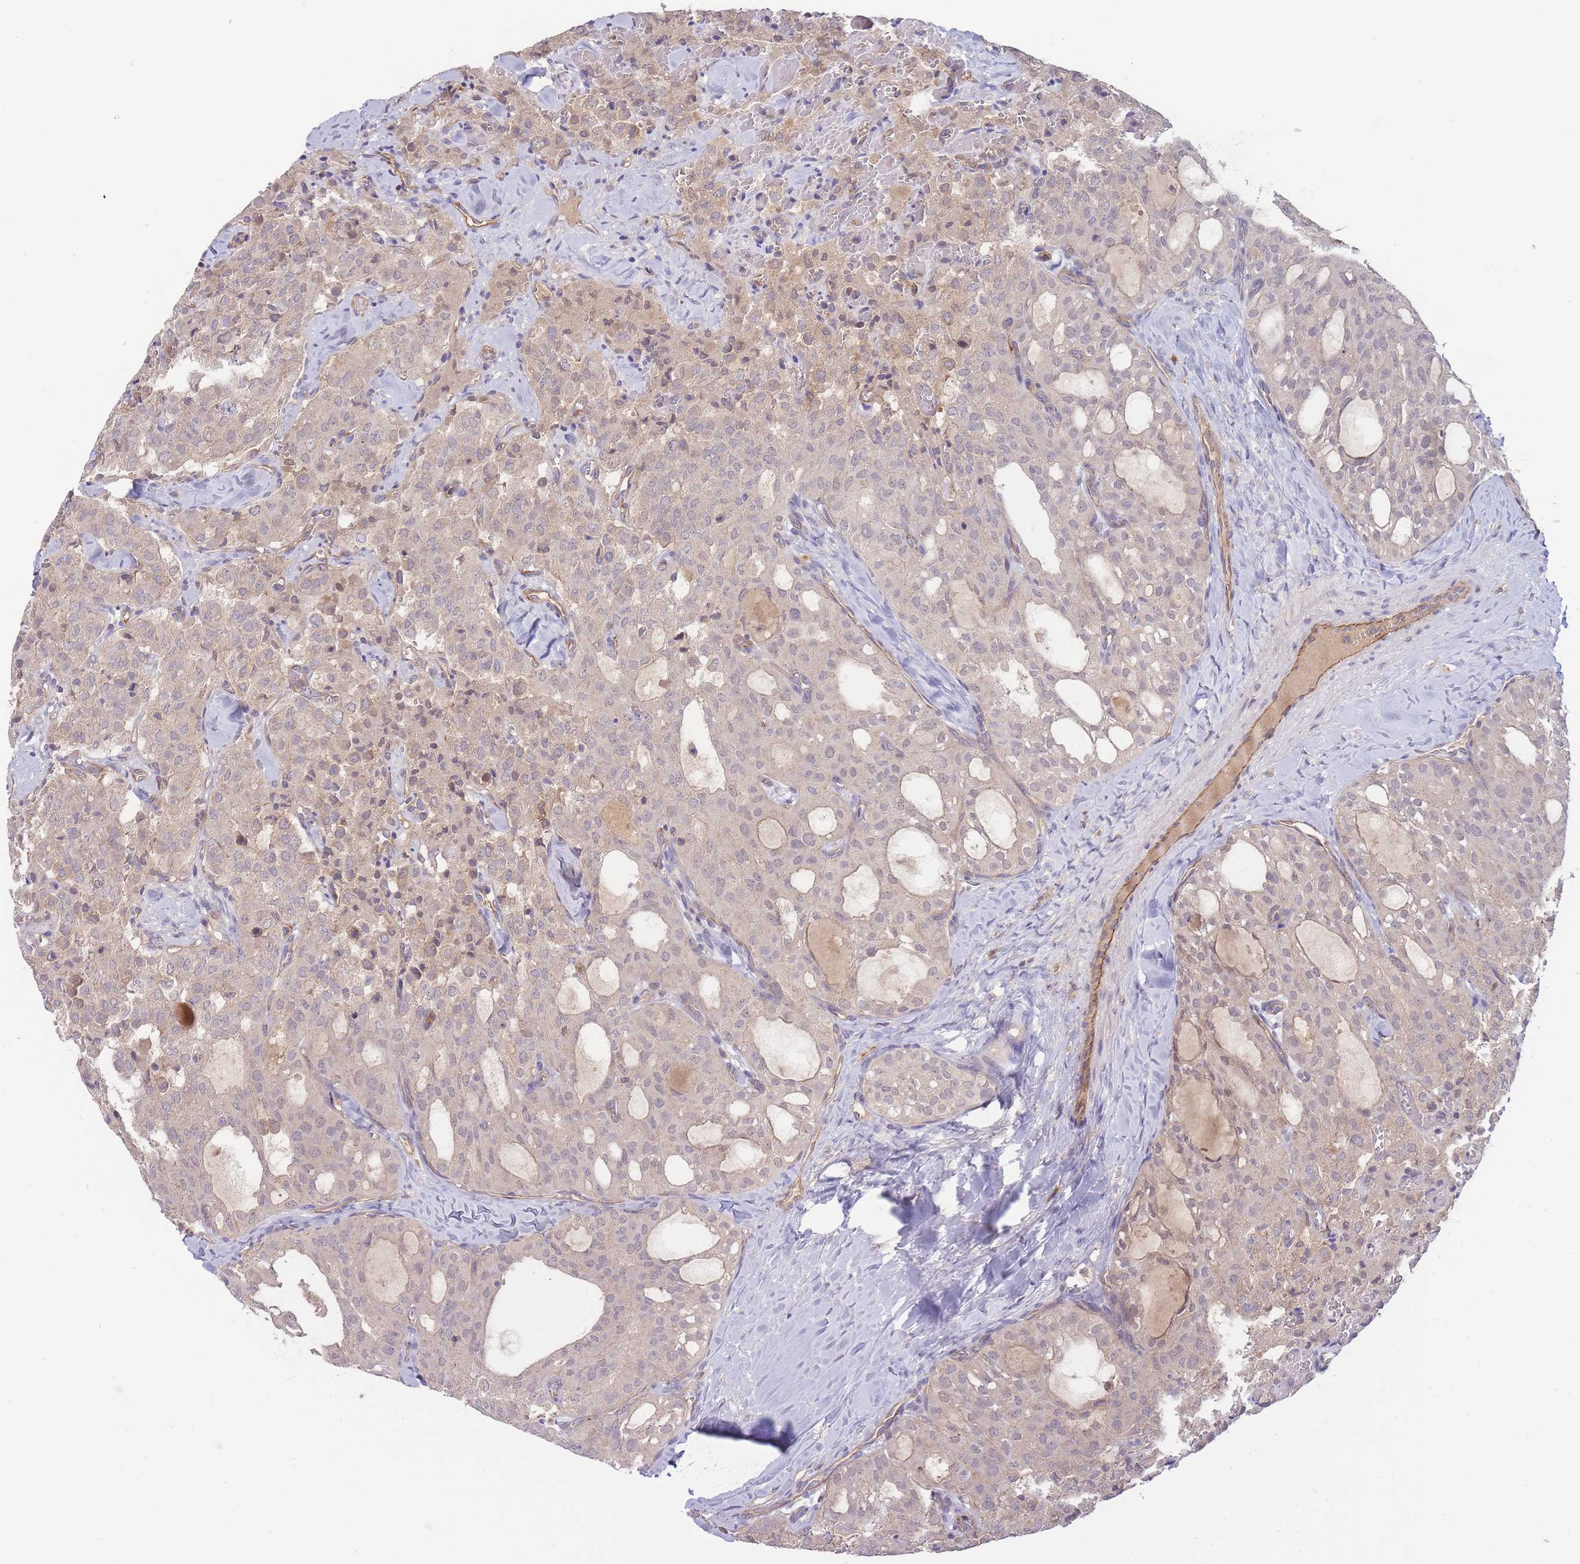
{"staining": {"intensity": "negative", "quantity": "none", "location": "none"}, "tissue": "thyroid cancer", "cell_type": "Tumor cells", "image_type": "cancer", "snomed": [{"axis": "morphology", "description": "Follicular adenoma carcinoma, NOS"}, {"axis": "topography", "description": "Thyroid gland"}], "caption": "DAB (3,3'-diaminobenzidine) immunohistochemical staining of thyroid cancer displays no significant staining in tumor cells.", "gene": "NDUFAF5", "patient": {"sex": "male", "age": 75}}